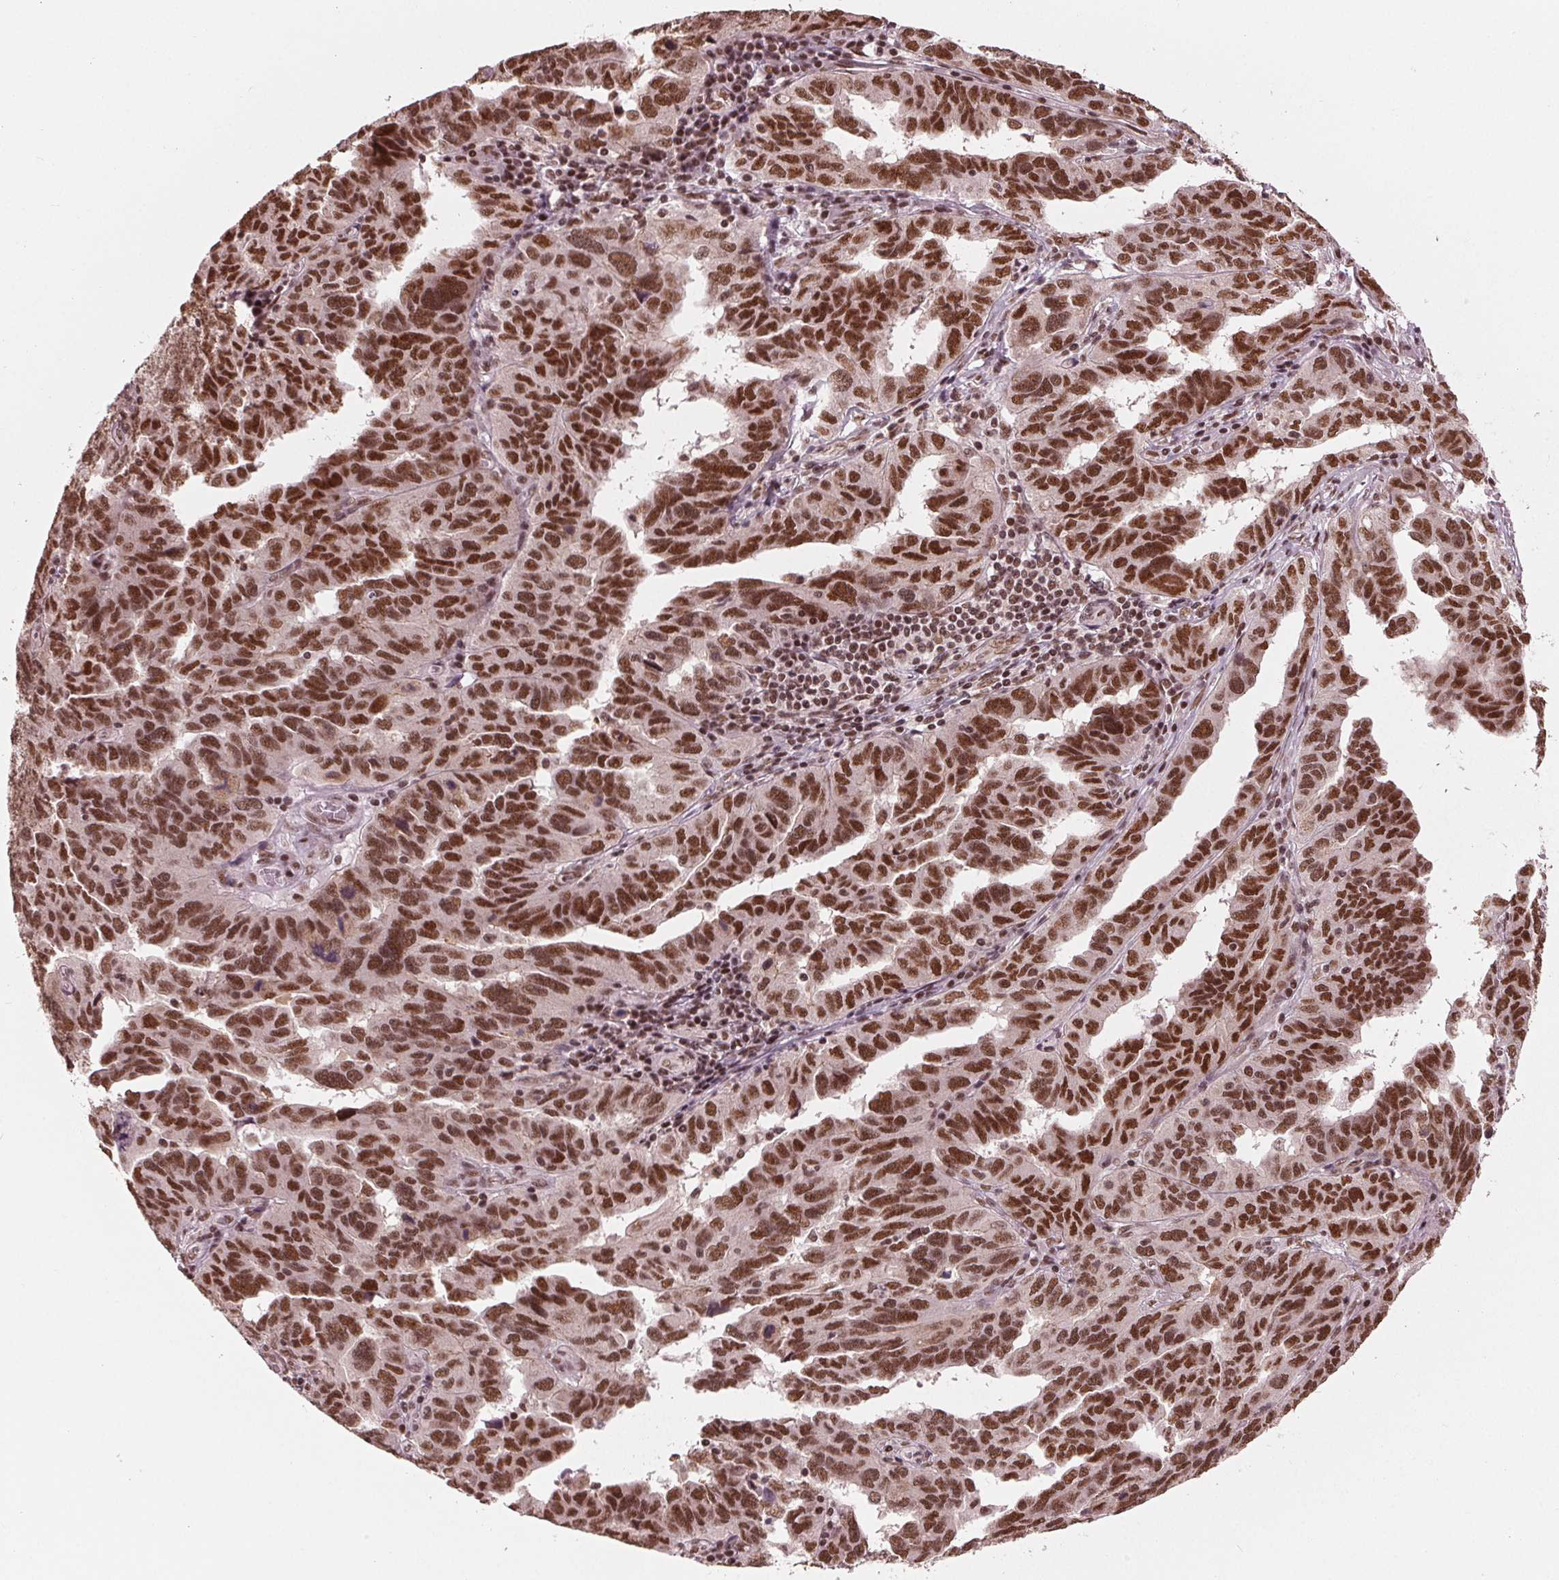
{"staining": {"intensity": "strong", "quantity": ">75%", "location": "nuclear"}, "tissue": "ovarian cancer", "cell_type": "Tumor cells", "image_type": "cancer", "snomed": [{"axis": "morphology", "description": "Cystadenocarcinoma, serous, NOS"}, {"axis": "topography", "description": "Ovary"}], "caption": "Ovarian serous cystadenocarcinoma stained with a brown dye reveals strong nuclear positive staining in approximately >75% of tumor cells.", "gene": "LSM2", "patient": {"sex": "female", "age": 64}}